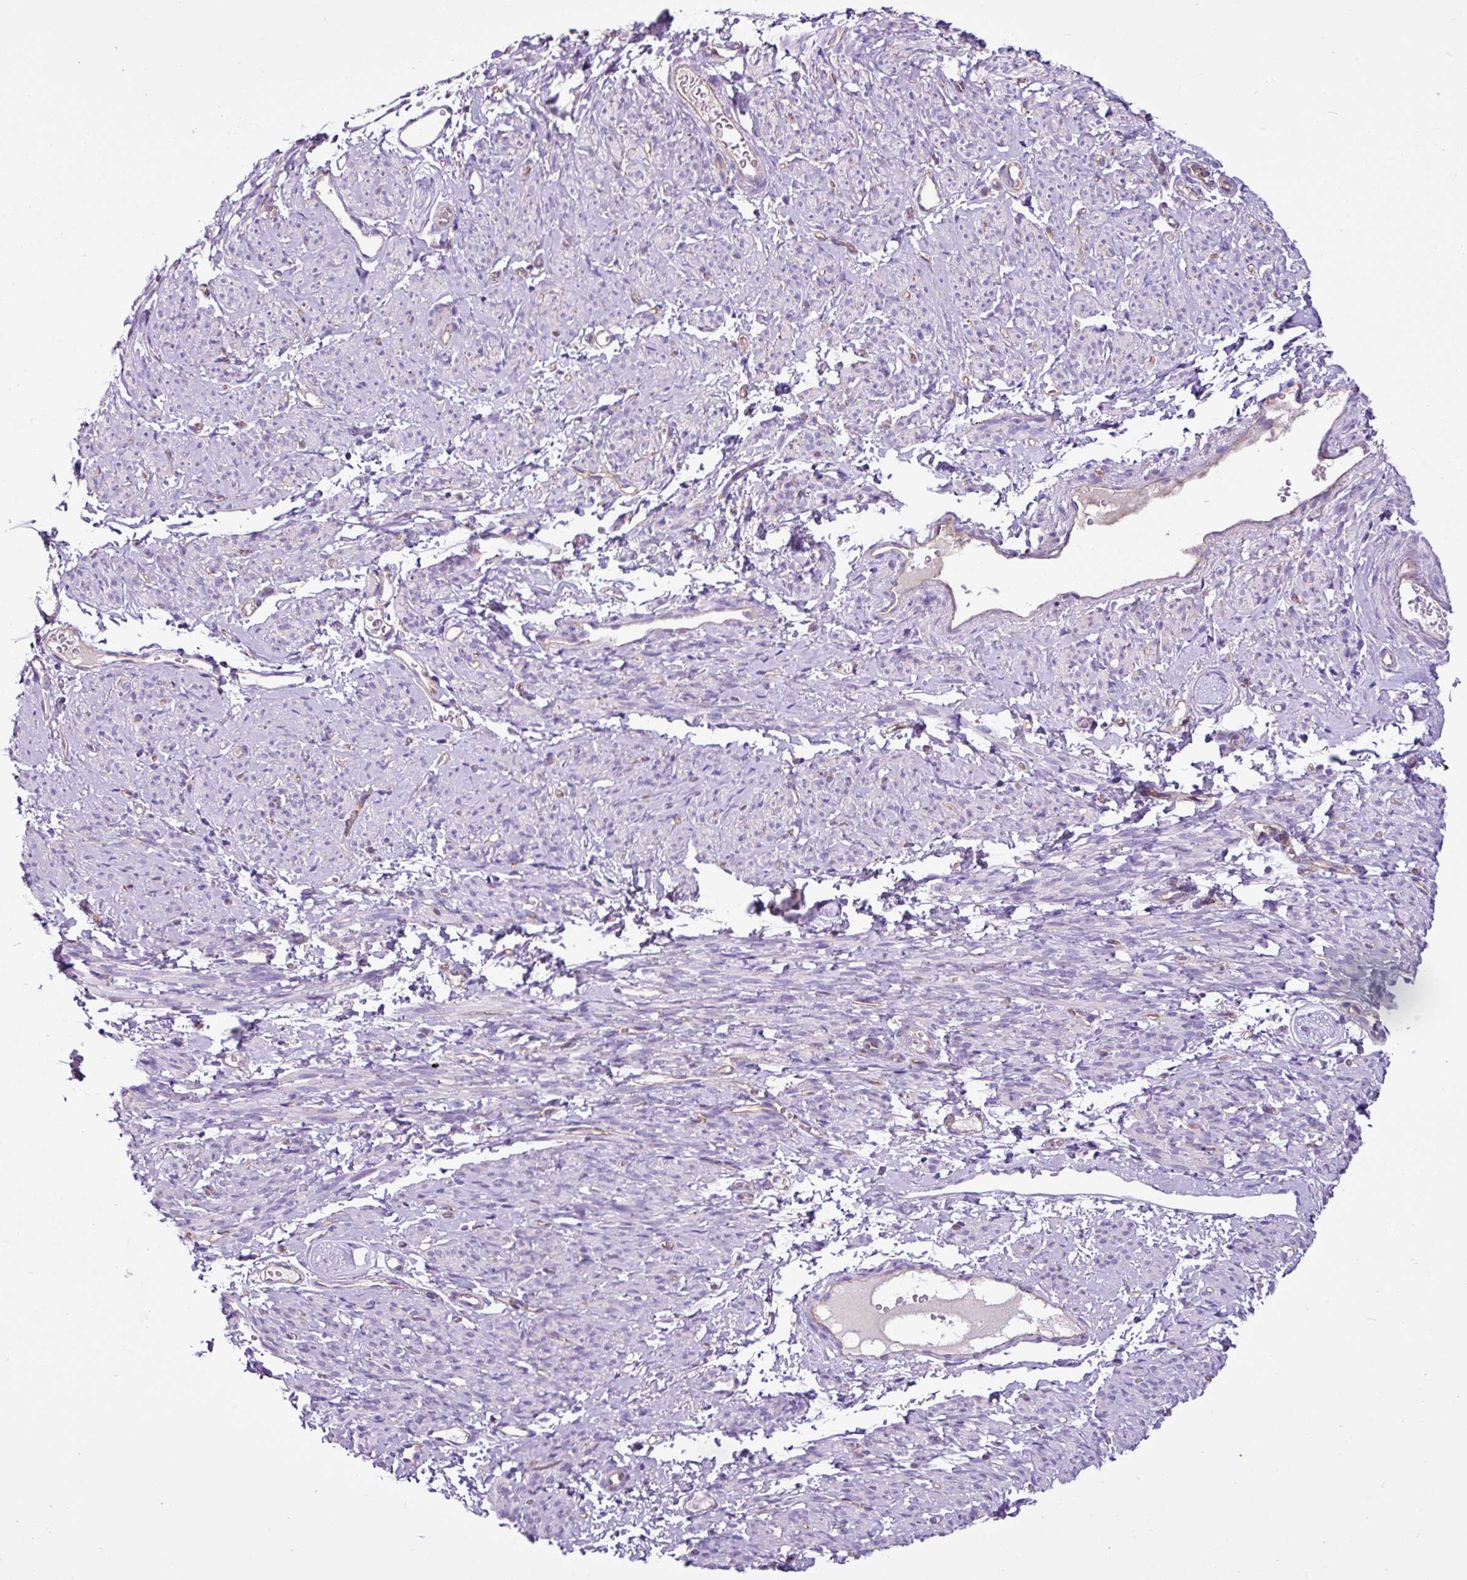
{"staining": {"intensity": "weak", "quantity": "<25%", "location": "nuclear"}, "tissue": "smooth muscle", "cell_type": "Smooth muscle cells", "image_type": "normal", "snomed": [{"axis": "morphology", "description": "Normal tissue, NOS"}, {"axis": "topography", "description": "Smooth muscle"}], "caption": "Histopathology image shows no protein positivity in smooth muscle cells of unremarkable smooth muscle.", "gene": "EME2", "patient": {"sex": "female", "age": 65}}